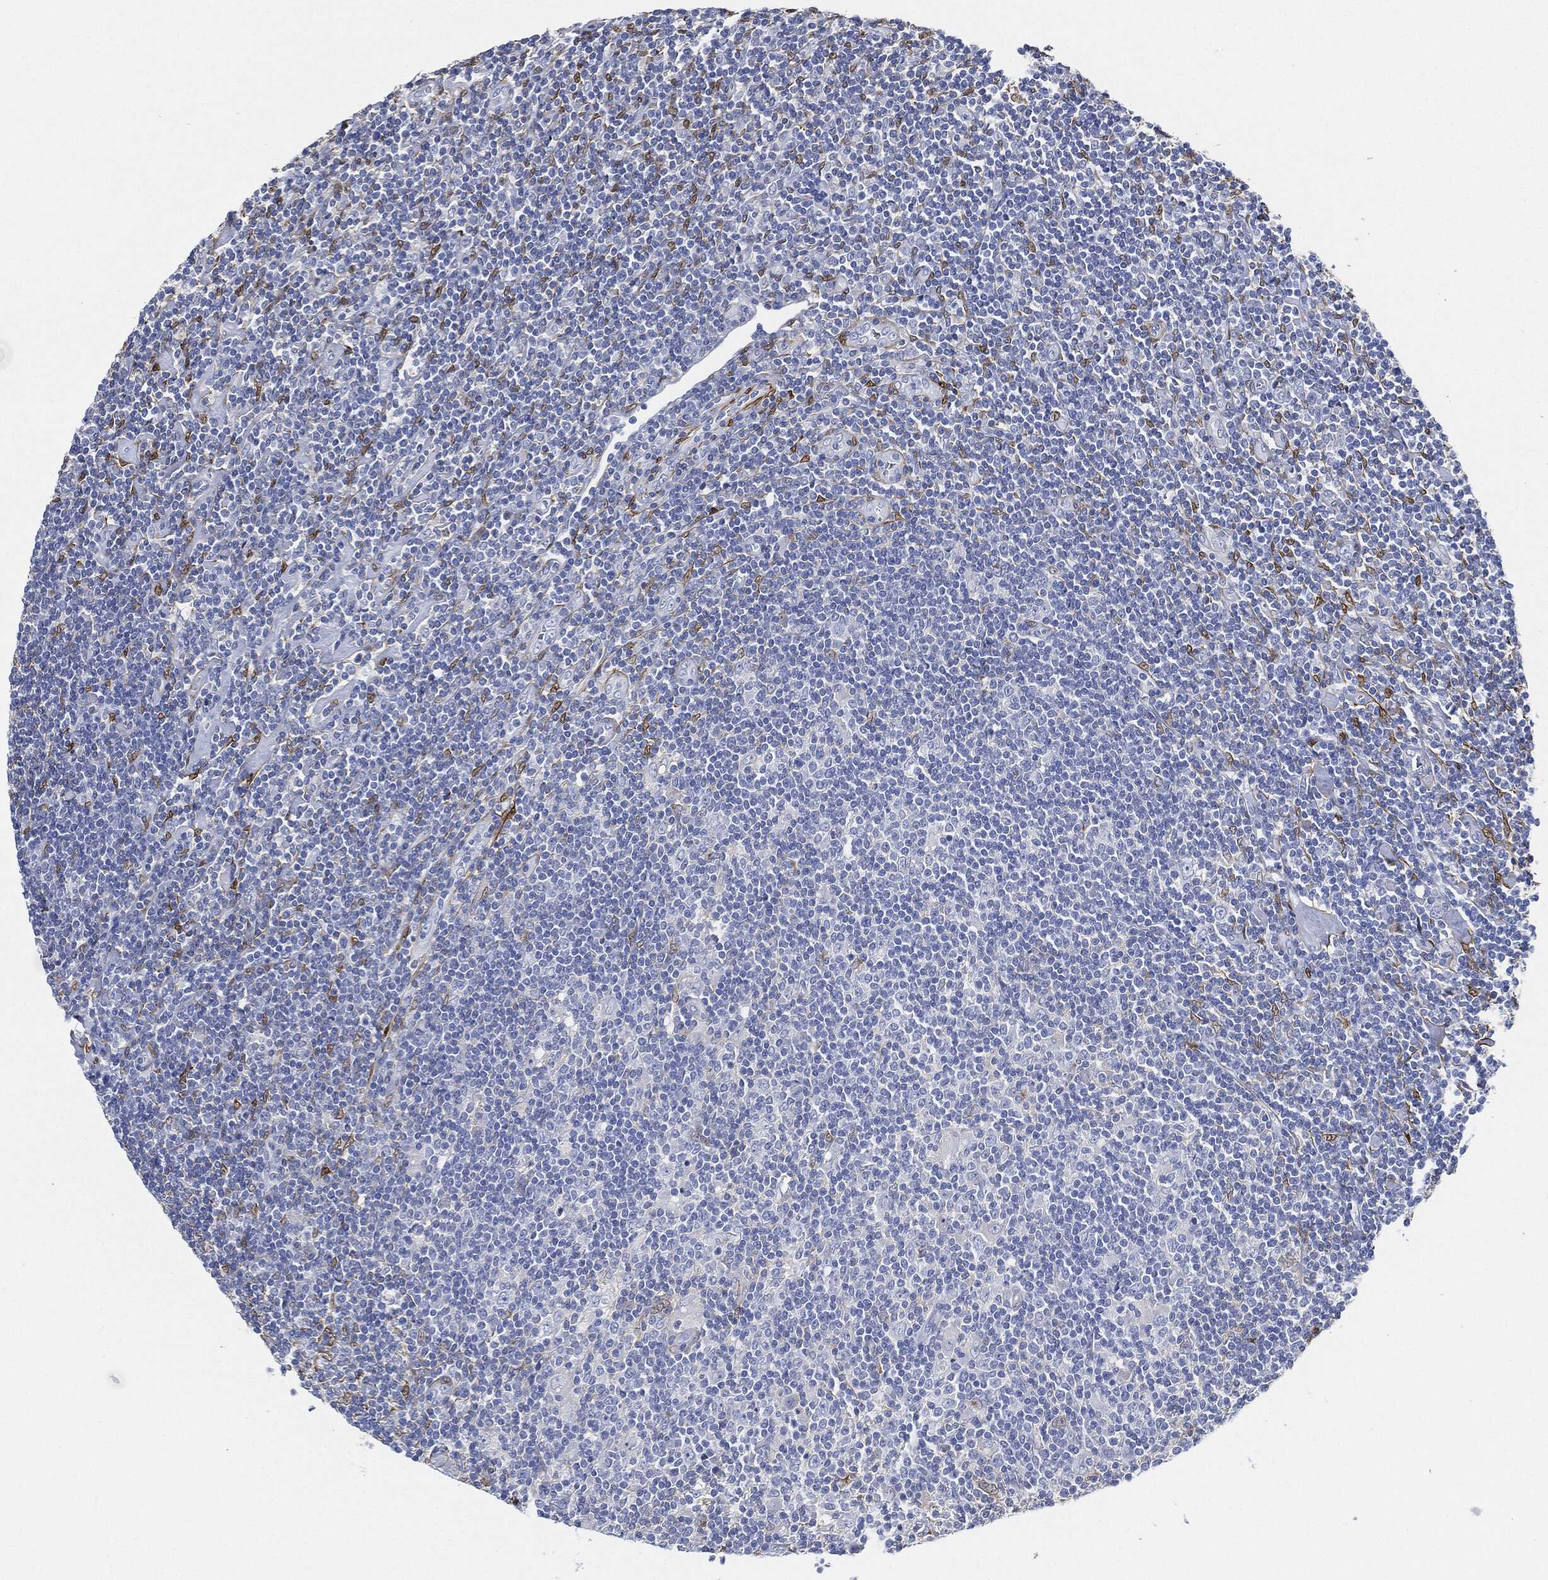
{"staining": {"intensity": "negative", "quantity": "none", "location": "none"}, "tissue": "lymphoma", "cell_type": "Tumor cells", "image_type": "cancer", "snomed": [{"axis": "morphology", "description": "Hodgkin's disease, NOS"}, {"axis": "topography", "description": "Lymph node"}], "caption": "DAB (3,3'-diaminobenzidine) immunohistochemical staining of Hodgkin's disease demonstrates no significant positivity in tumor cells.", "gene": "TAGLN", "patient": {"sex": "male", "age": 40}}